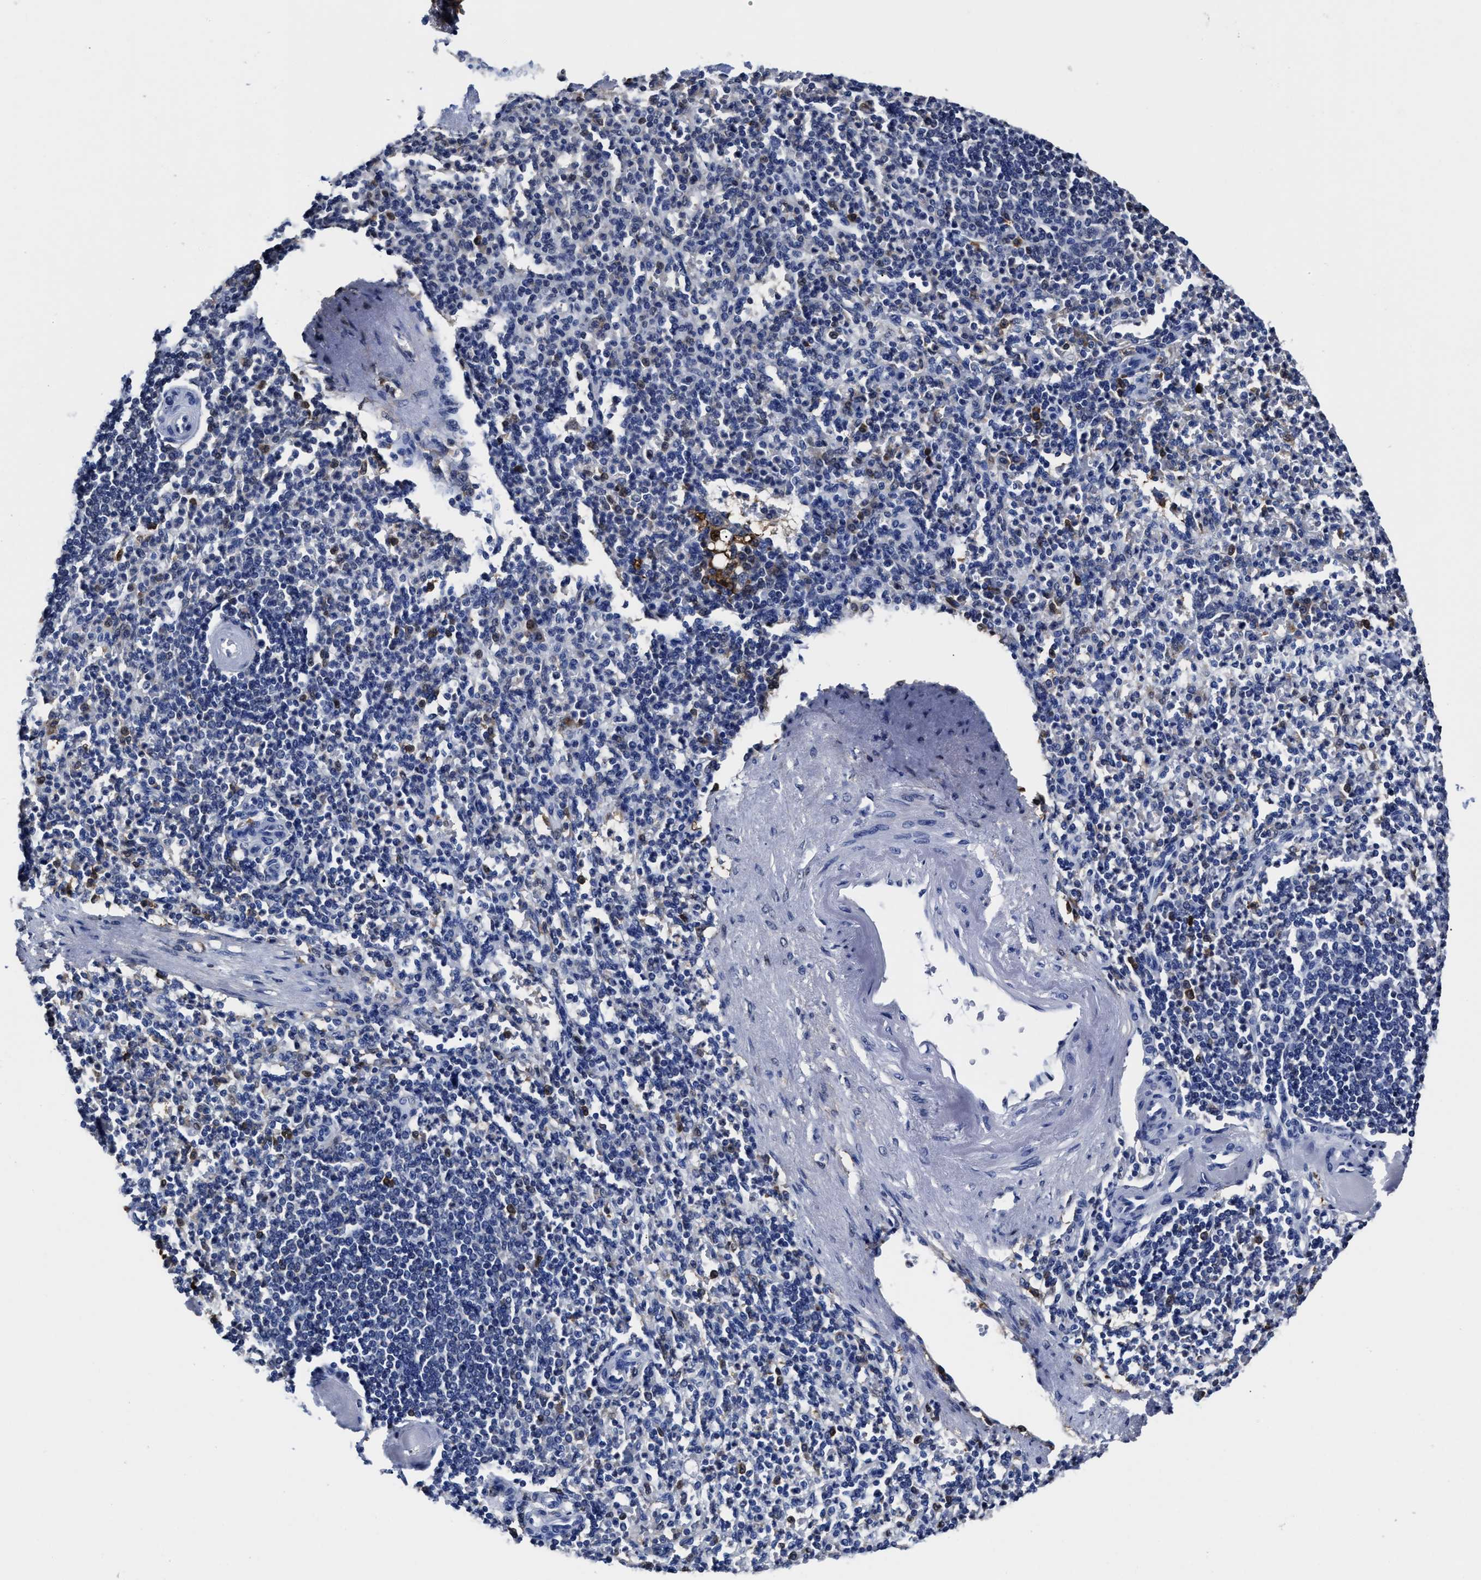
{"staining": {"intensity": "moderate", "quantity": "<25%", "location": "cytoplasmic/membranous"}, "tissue": "spleen", "cell_type": "Cells in red pulp", "image_type": "normal", "snomed": [{"axis": "morphology", "description": "Normal tissue, NOS"}, {"axis": "topography", "description": "Spleen"}], "caption": "This is a photomicrograph of IHC staining of unremarkable spleen, which shows moderate positivity in the cytoplasmic/membranous of cells in red pulp.", "gene": "PRPF4B", "patient": {"sex": "female", "age": 74}}